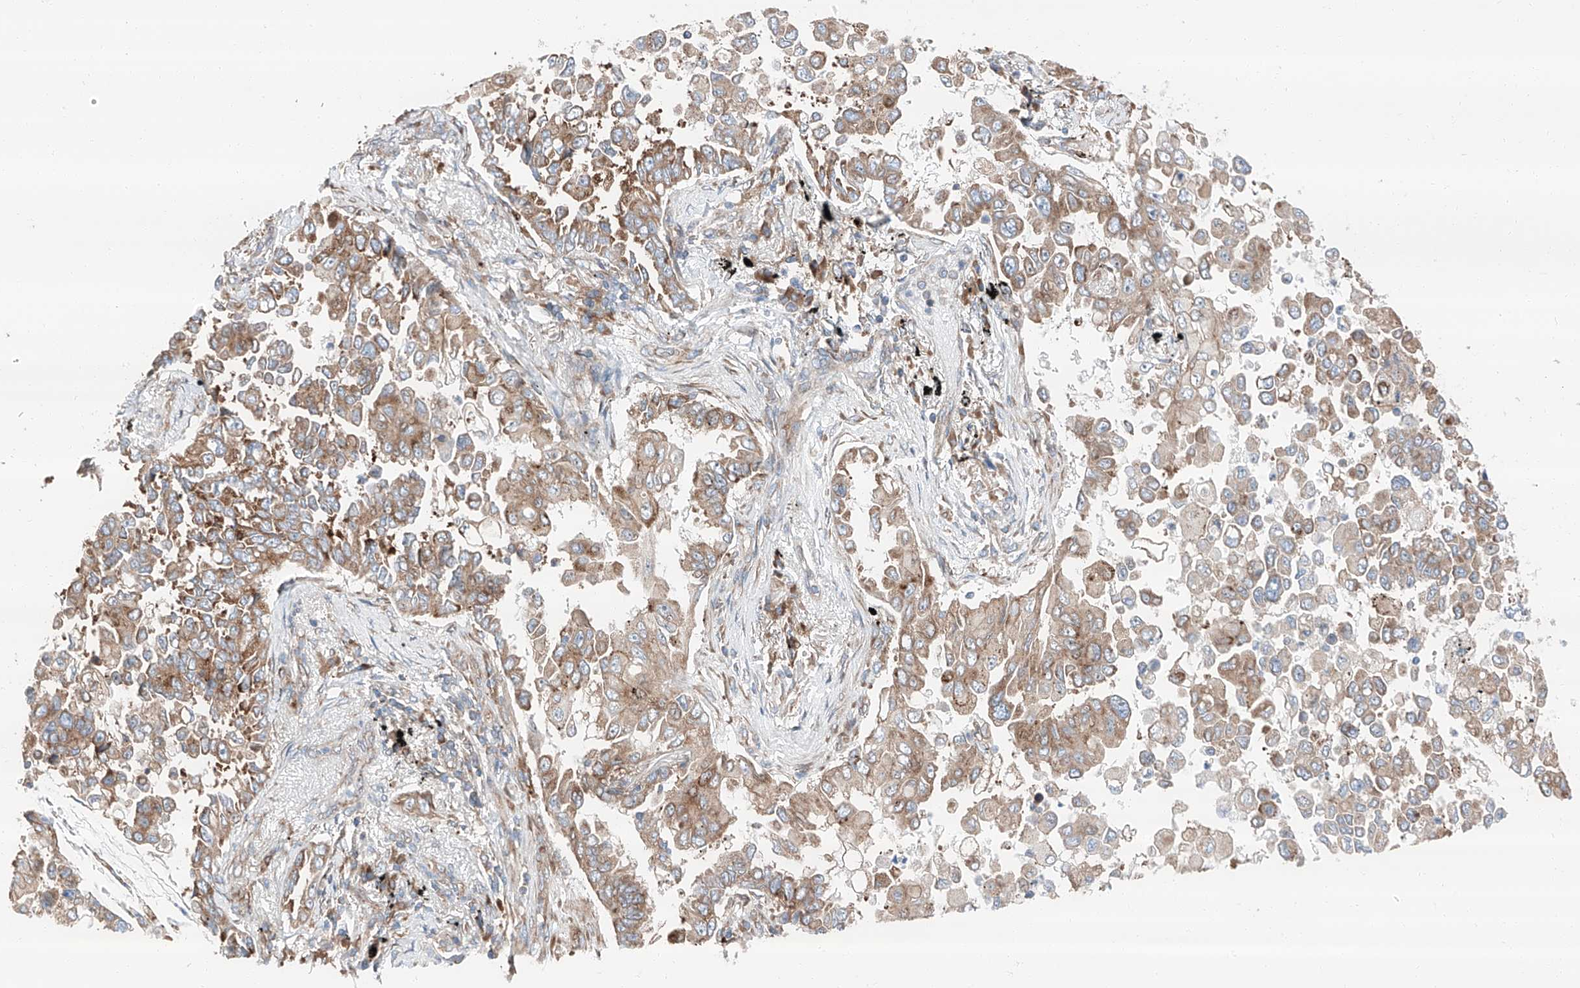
{"staining": {"intensity": "moderate", "quantity": ">75%", "location": "cytoplasmic/membranous"}, "tissue": "lung cancer", "cell_type": "Tumor cells", "image_type": "cancer", "snomed": [{"axis": "morphology", "description": "Adenocarcinoma, NOS"}, {"axis": "topography", "description": "Lung"}], "caption": "IHC of lung adenocarcinoma reveals medium levels of moderate cytoplasmic/membranous expression in about >75% of tumor cells.", "gene": "ZC3H15", "patient": {"sex": "female", "age": 67}}